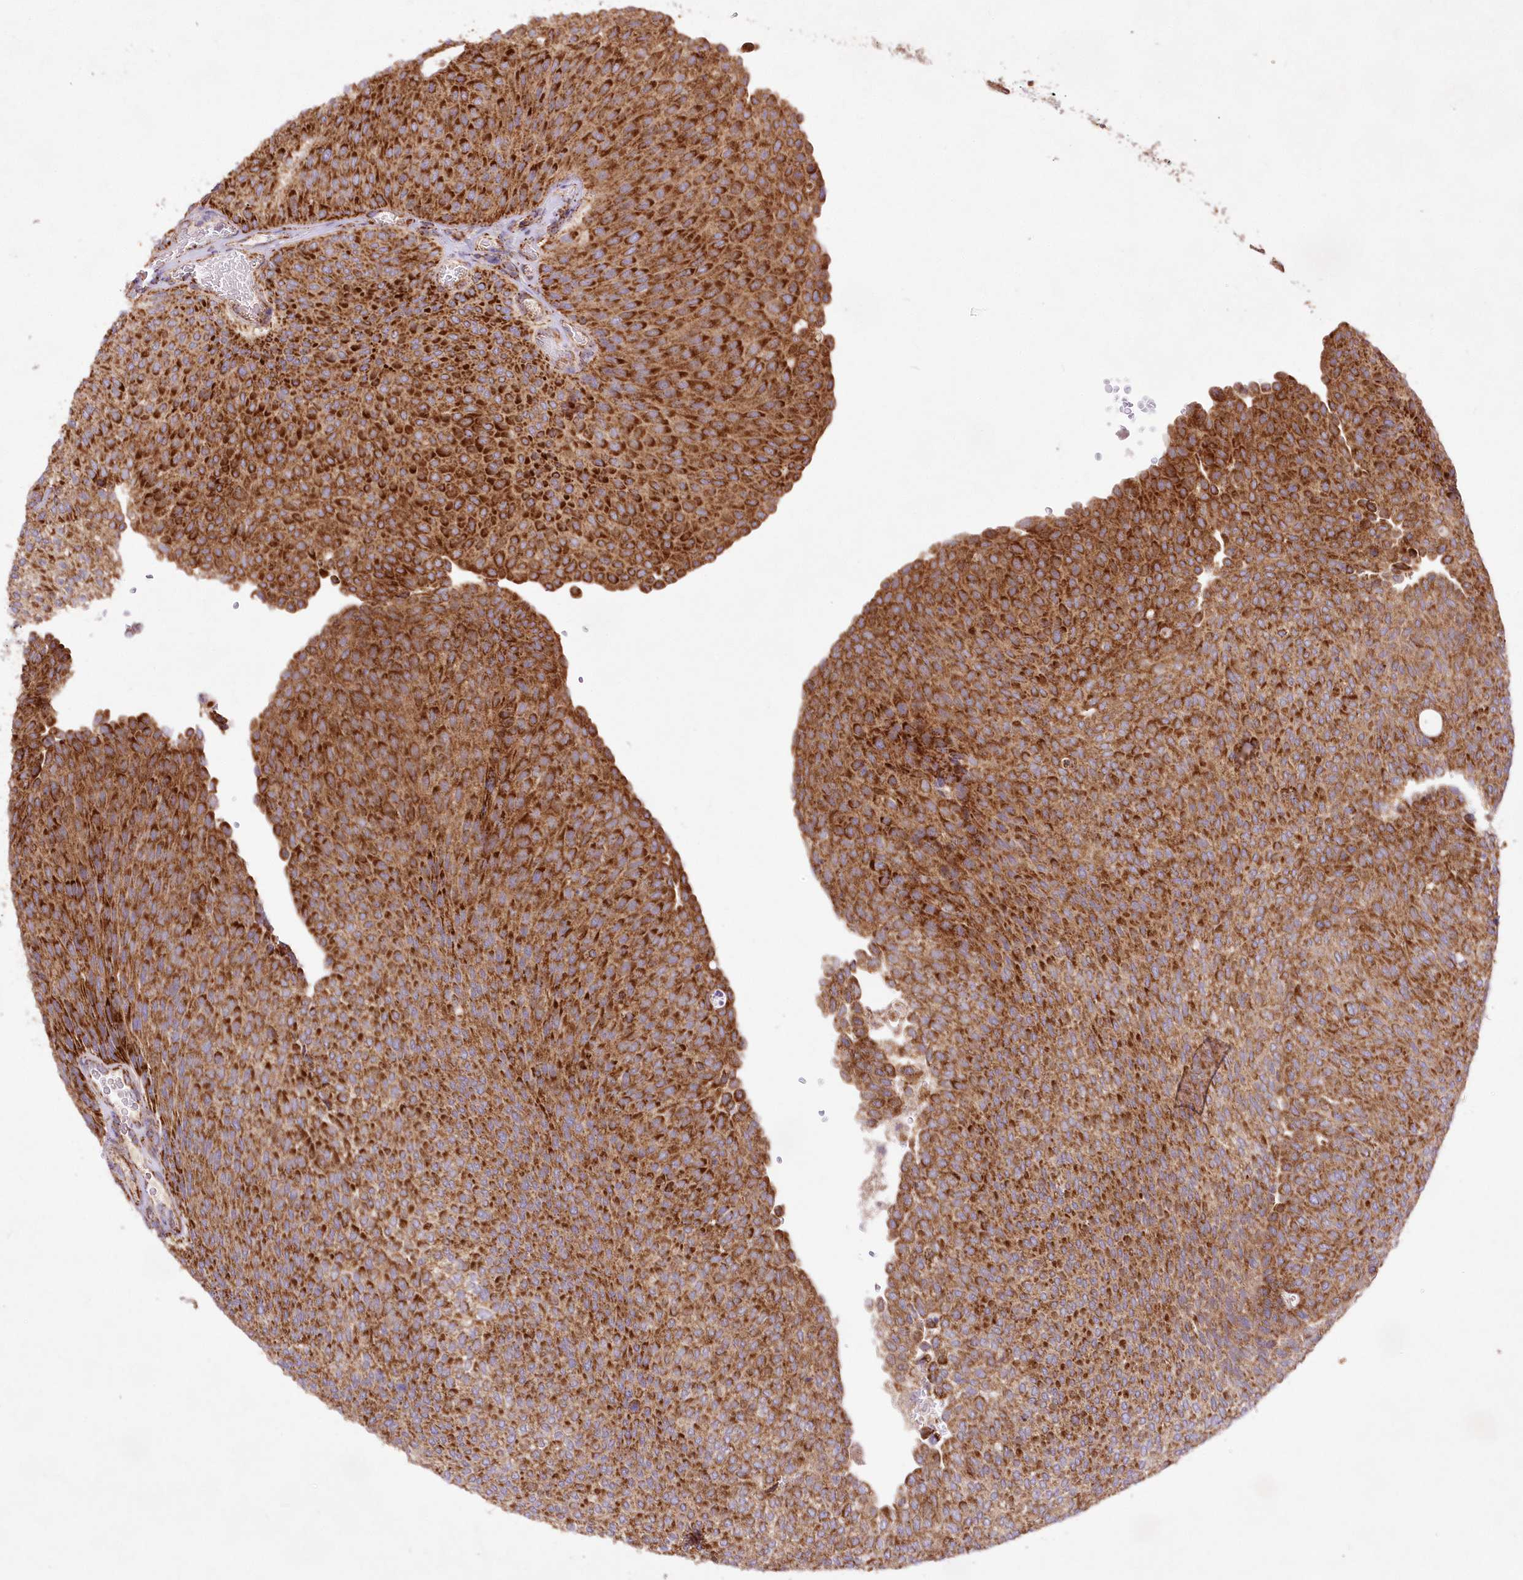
{"staining": {"intensity": "strong", "quantity": ">75%", "location": "cytoplasmic/membranous"}, "tissue": "urothelial cancer", "cell_type": "Tumor cells", "image_type": "cancer", "snomed": [{"axis": "morphology", "description": "Urothelial carcinoma, Low grade"}, {"axis": "topography", "description": "Urinary bladder"}], "caption": "IHC (DAB (3,3'-diaminobenzidine)) staining of low-grade urothelial carcinoma exhibits strong cytoplasmic/membranous protein expression in approximately >75% of tumor cells.", "gene": "ASNSD1", "patient": {"sex": "female", "age": 79}}